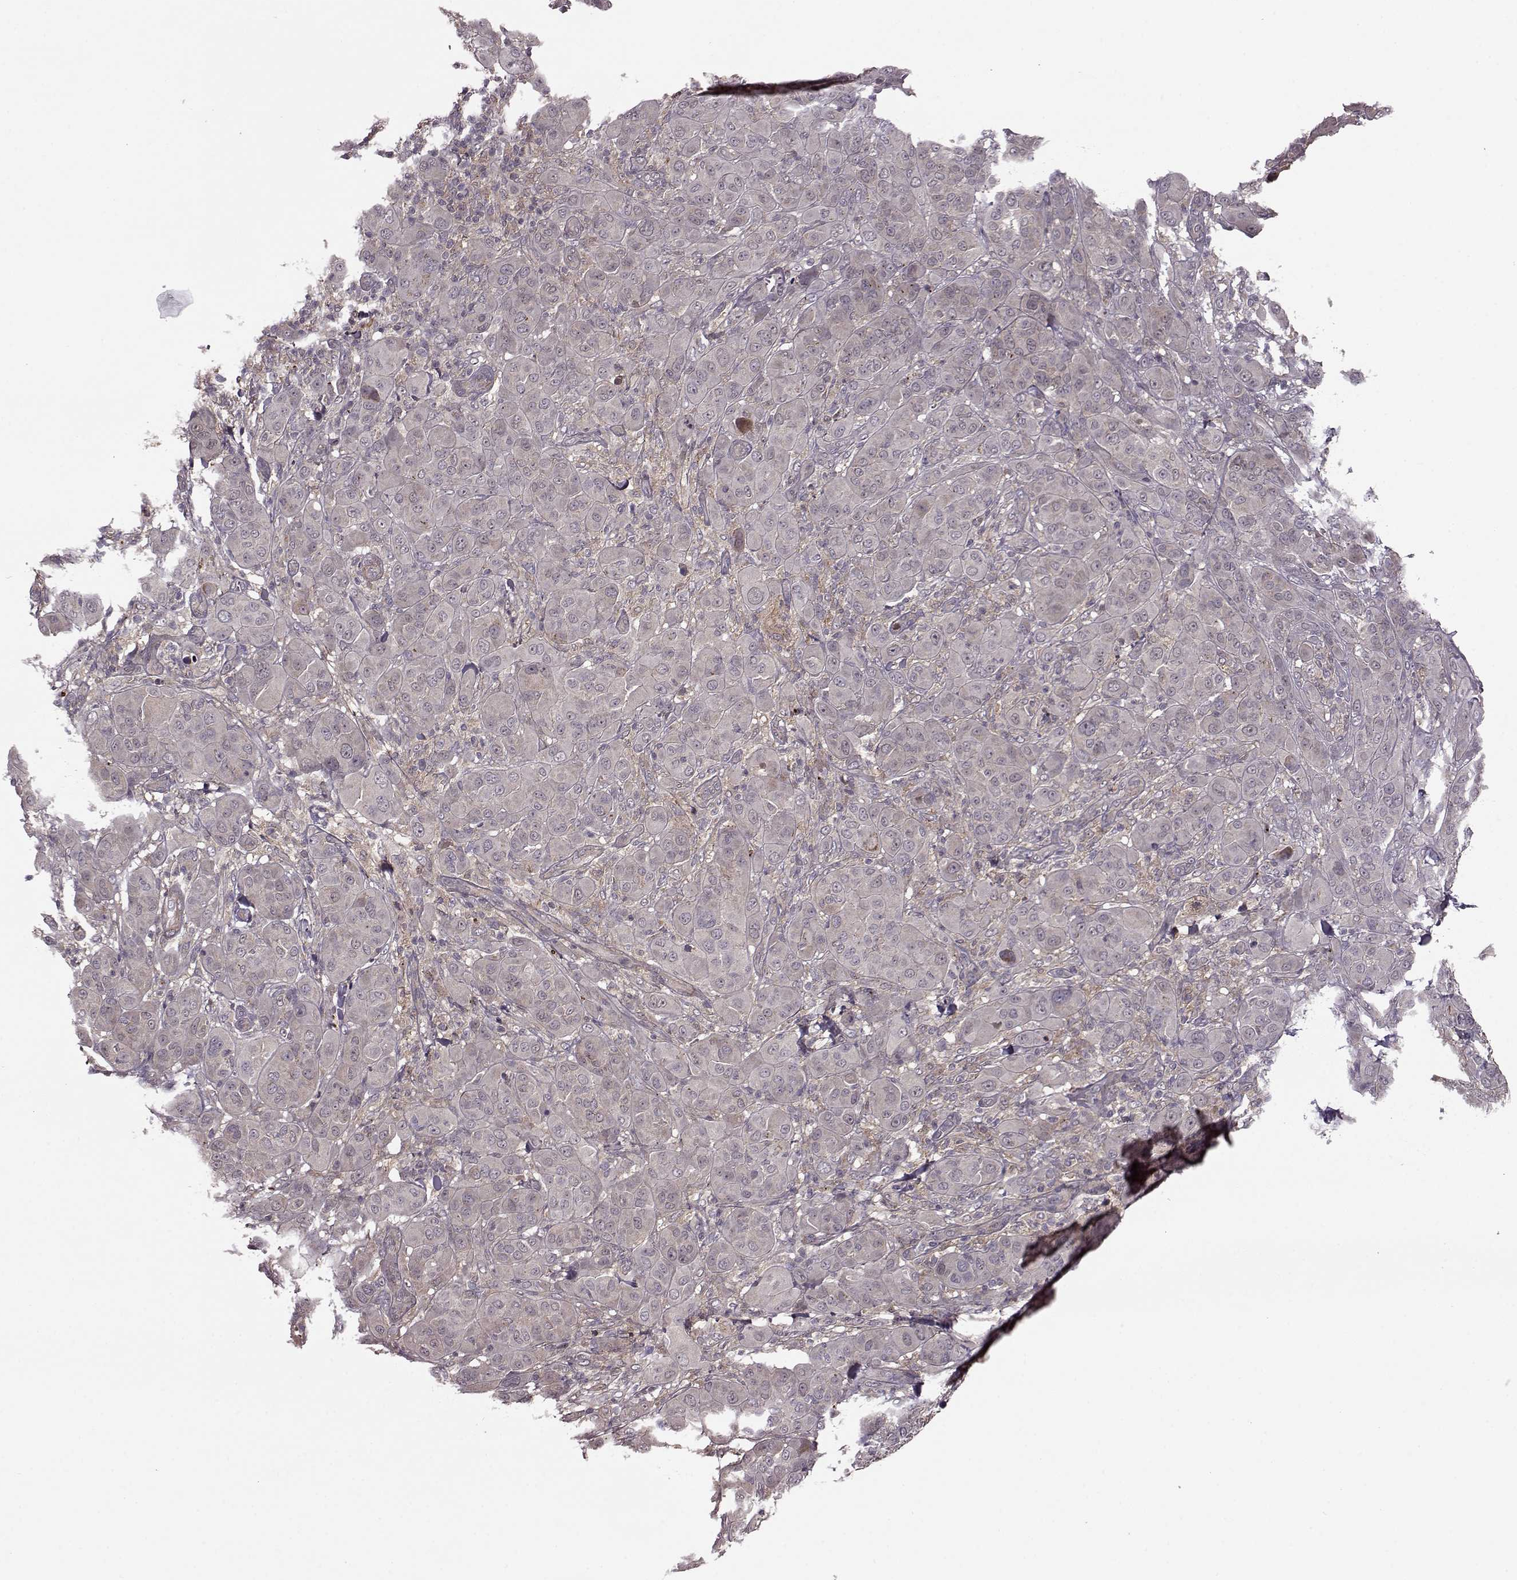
{"staining": {"intensity": "weak", "quantity": "25%-75%", "location": "cytoplasmic/membranous"}, "tissue": "melanoma", "cell_type": "Tumor cells", "image_type": "cancer", "snomed": [{"axis": "morphology", "description": "Malignant melanoma, NOS"}, {"axis": "topography", "description": "Skin"}], "caption": "This histopathology image demonstrates IHC staining of human melanoma, with low weak cytoplasmic/membranous expression in approximately 25%-75% of tumor cells.", "gene": "FNIP2", "patient": {"sex": "female", "age": 87}}